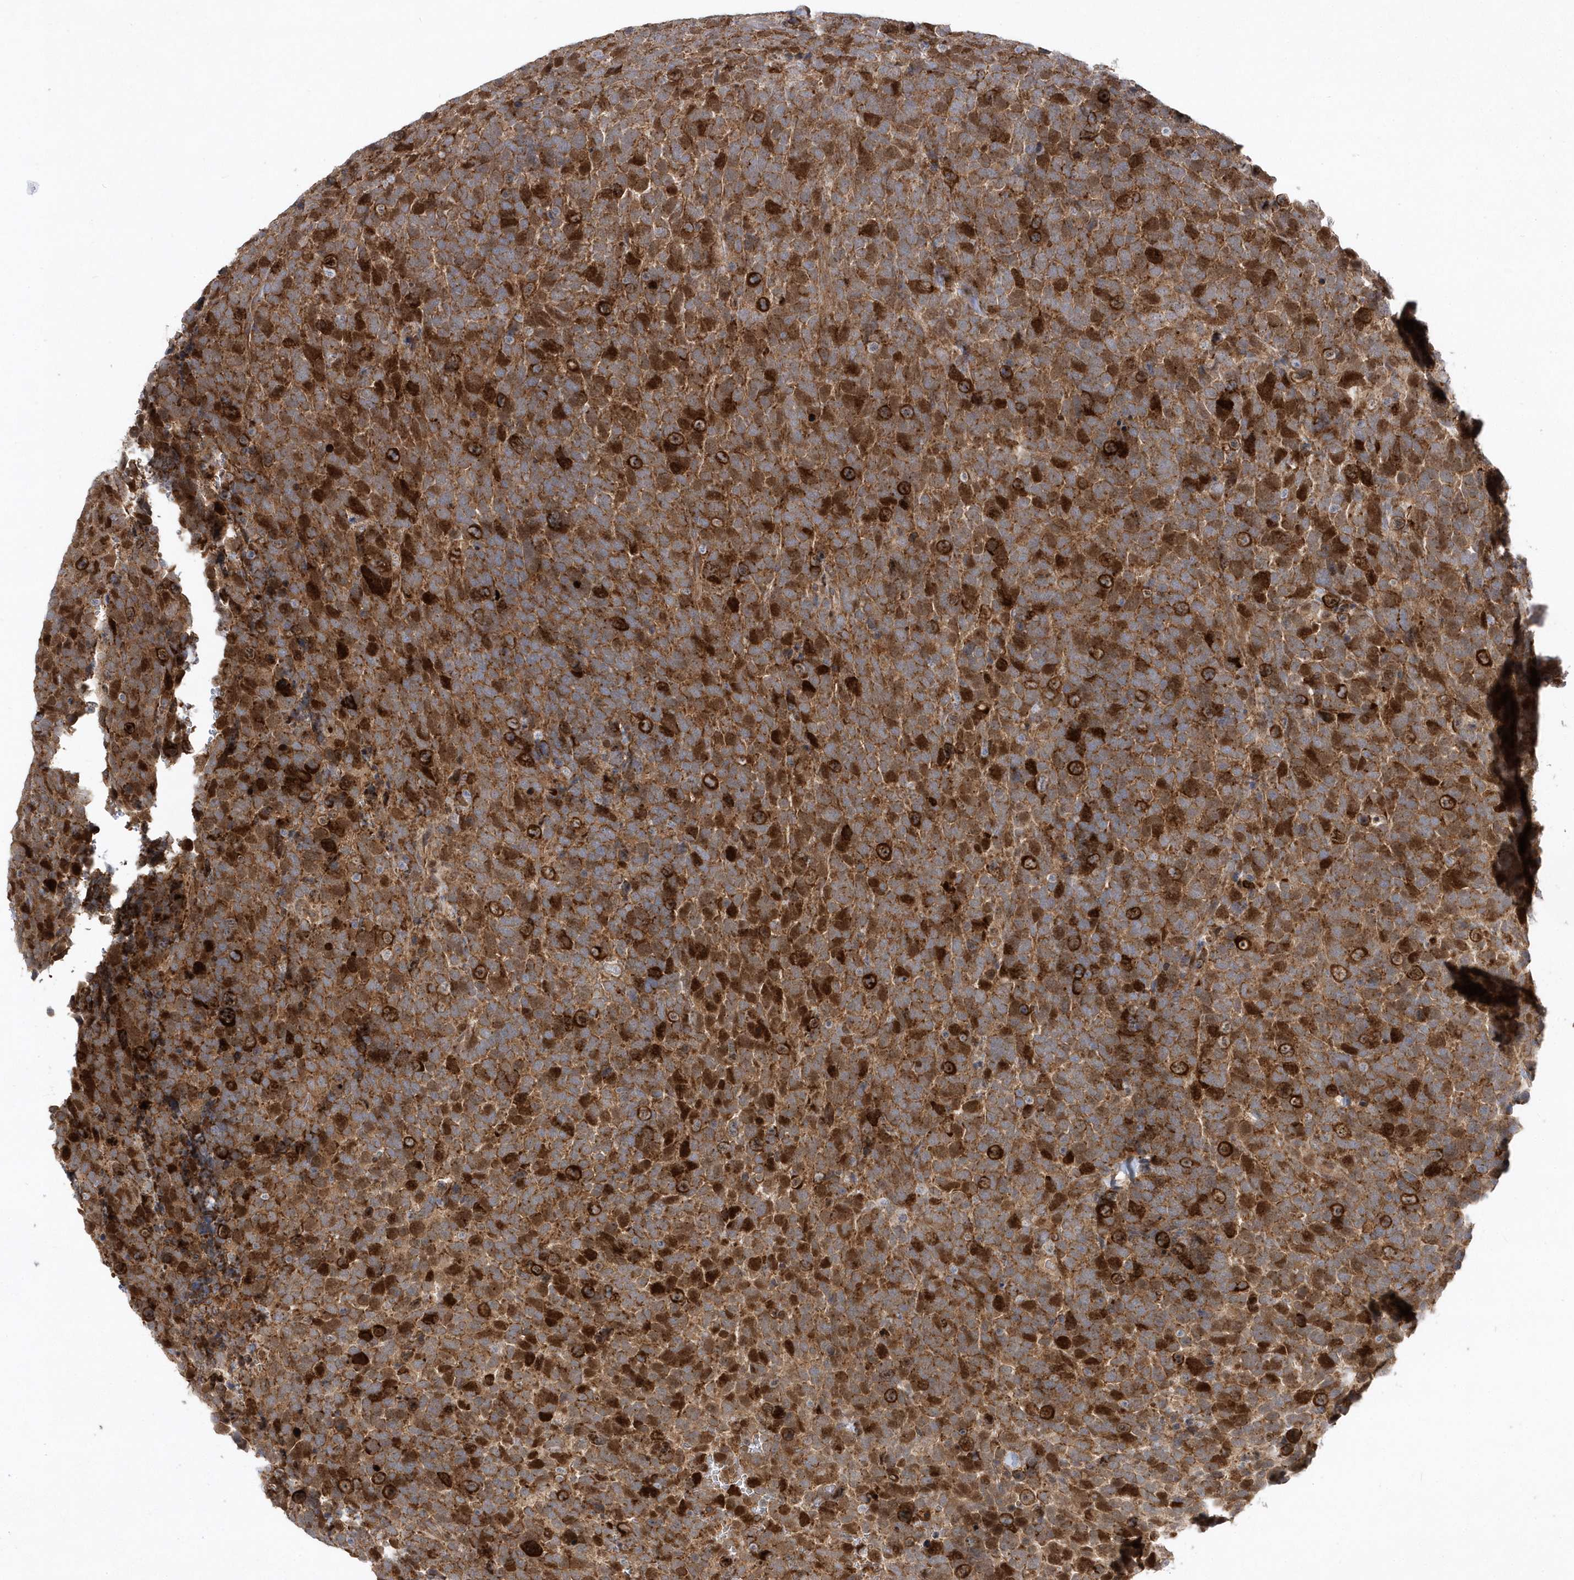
{"staining": {"intensity": "strong", "quantity": ">75%", "location": "cytoplasmic/membranous,nuclear"}, "tissue": "urothelial cancer", "cell_type": "Tumor cells", "image_type": "cancer", "snomed": [{"axis": "morphology", "description": "Urothelial carcinoma, High grade"}, {"axis": "topography", "description": "Urinary bladder"}], "caption": "The image displays staining of urothelial carcinoma (high-grade), revealing strong cytoplasmic/membranous and nuclear protein positivity (brown color) within tumor cells. Nuclei are stained in blue.", "gene": "MXI1", "patient": {"sex": "female", "age": 82}}